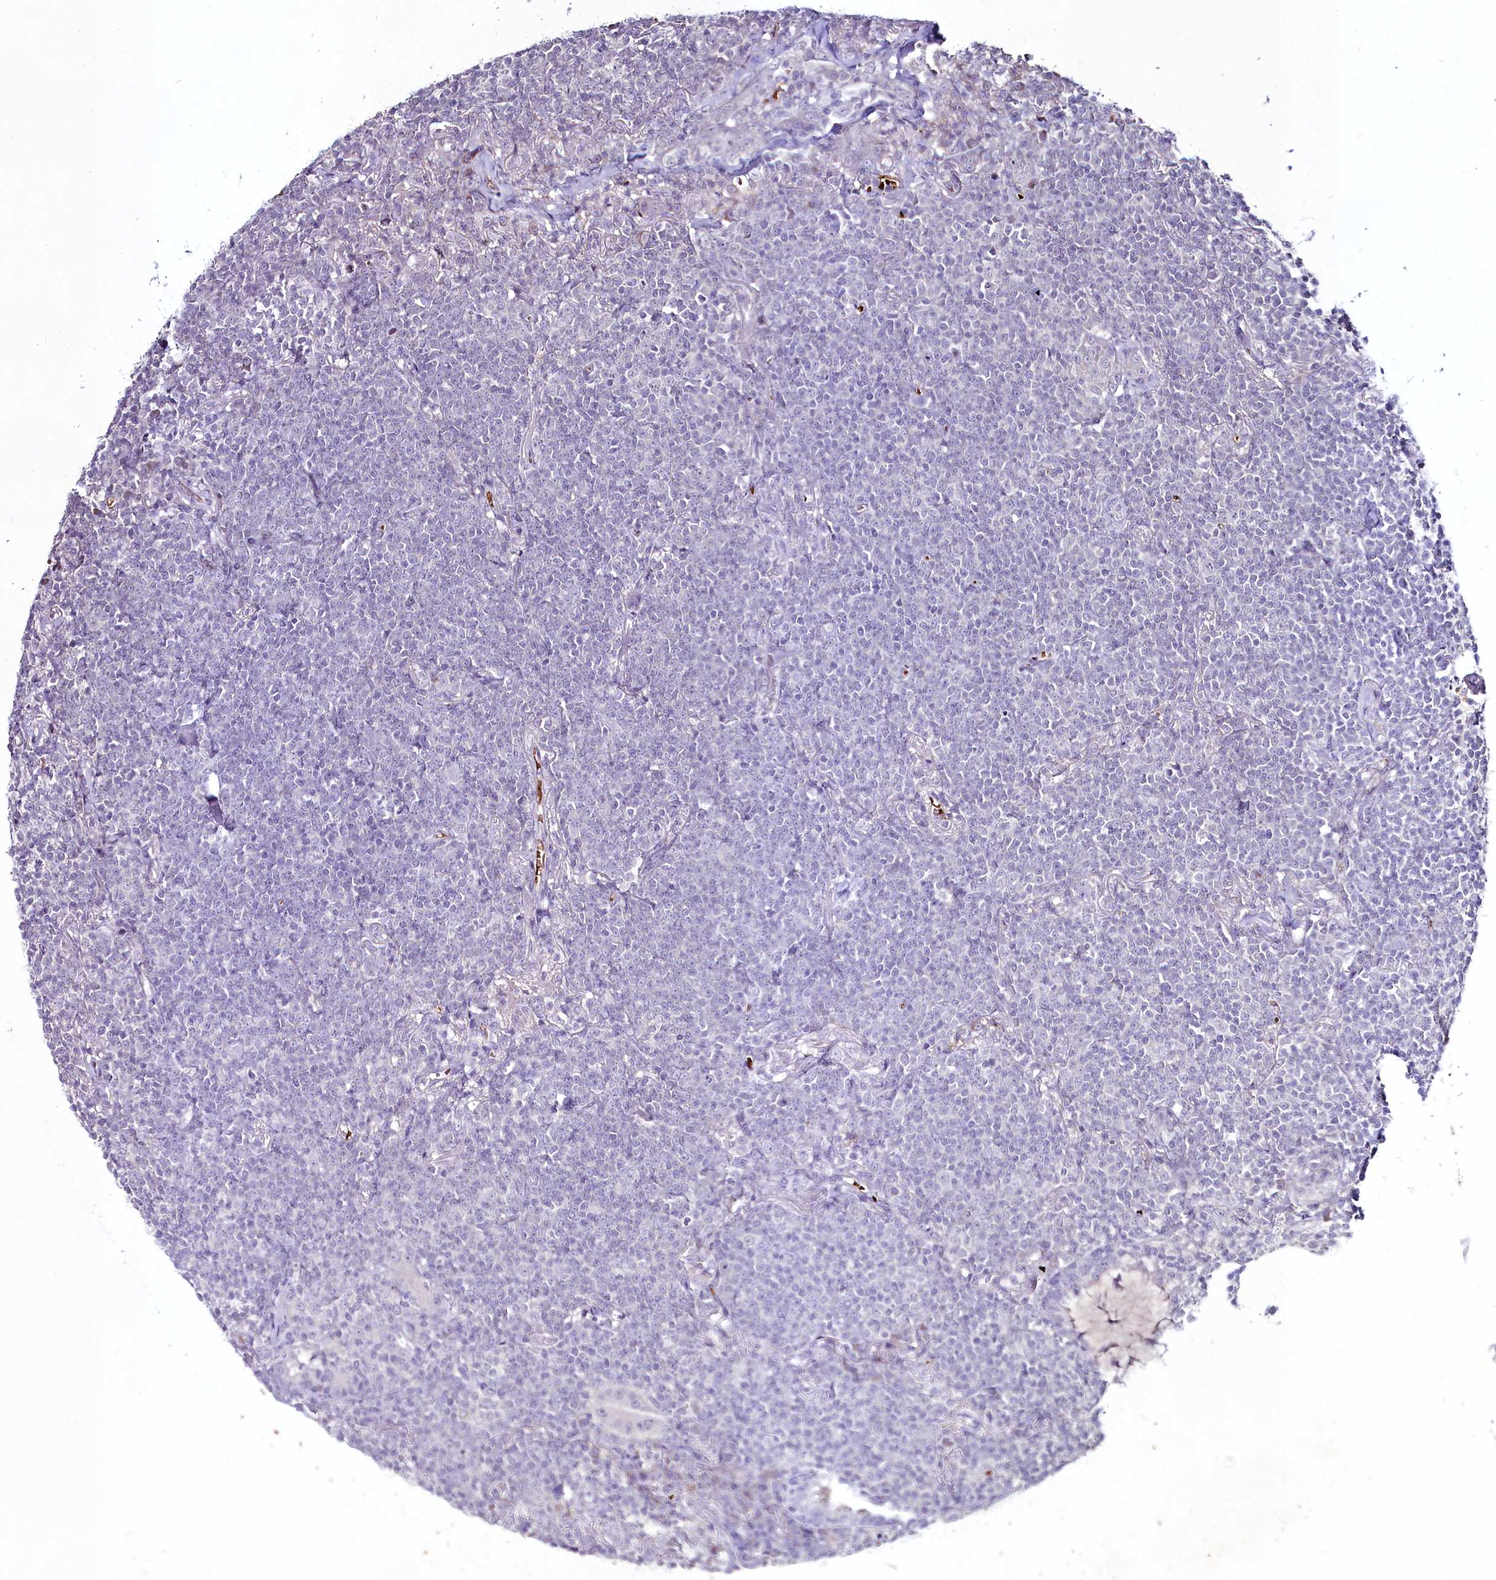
{"staining": {"intensity": "negative", "quantity": "none", "location": "none"}, "tissue": "lymphoma", "cell_type": "Tumor cells", "image_type": "cancer", "snomed": [{"axis": "morphology", "description": "Malignant lymphoma, non-Hodgkin's type, Low grade"}, {"axis": "topography", "description": "Lung"}], "caption": "This photomicrograph is of low-grade malignant lymphoma, non-Hodgkin's type stained with immunohistochemistry (IHC) to label a protein in brown with the nuclei are counter-stained blue. There is no expression in tumor cells.", "gene": "SUSD3", "patient": {"sex": "female", "age": 71}}